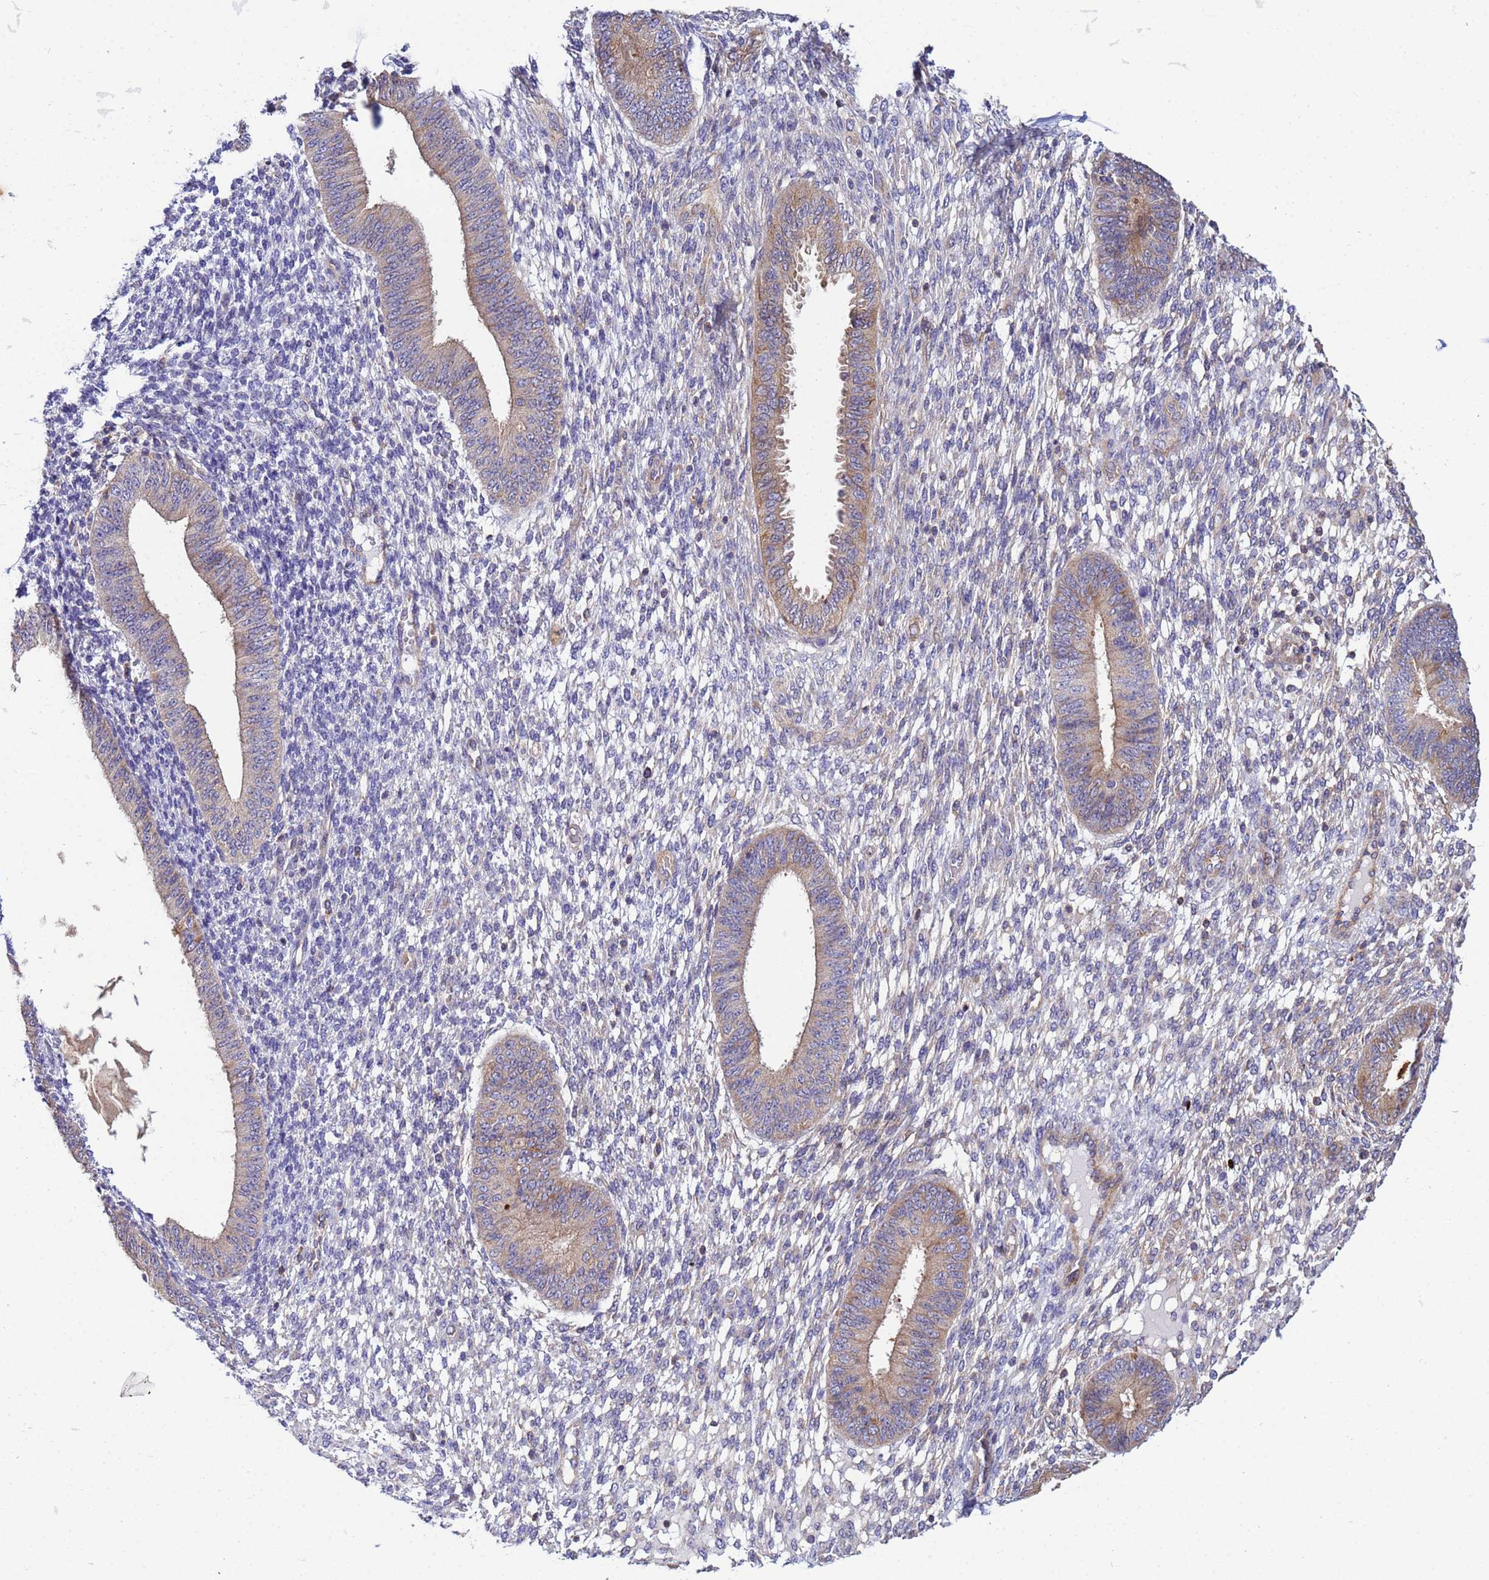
{"staining": {"intensity": "negative", "quantity": "none", "location": "none"}, "tissue": "endometrium", "cell_type": "Cells in endometrial stroma", "image_type": "normal", "snomed": [{"axis": "morphology", "description": "Normal tissue, NOS"}, {"axis": "topography", "description": "Endometrium"}], "caption": "Immunohistochemistry of unremarkable endometrium reveals no expression in cells in endometrial stroma.", "gene": "CDC34", "patient": {"sex": "female", "age": 49}}